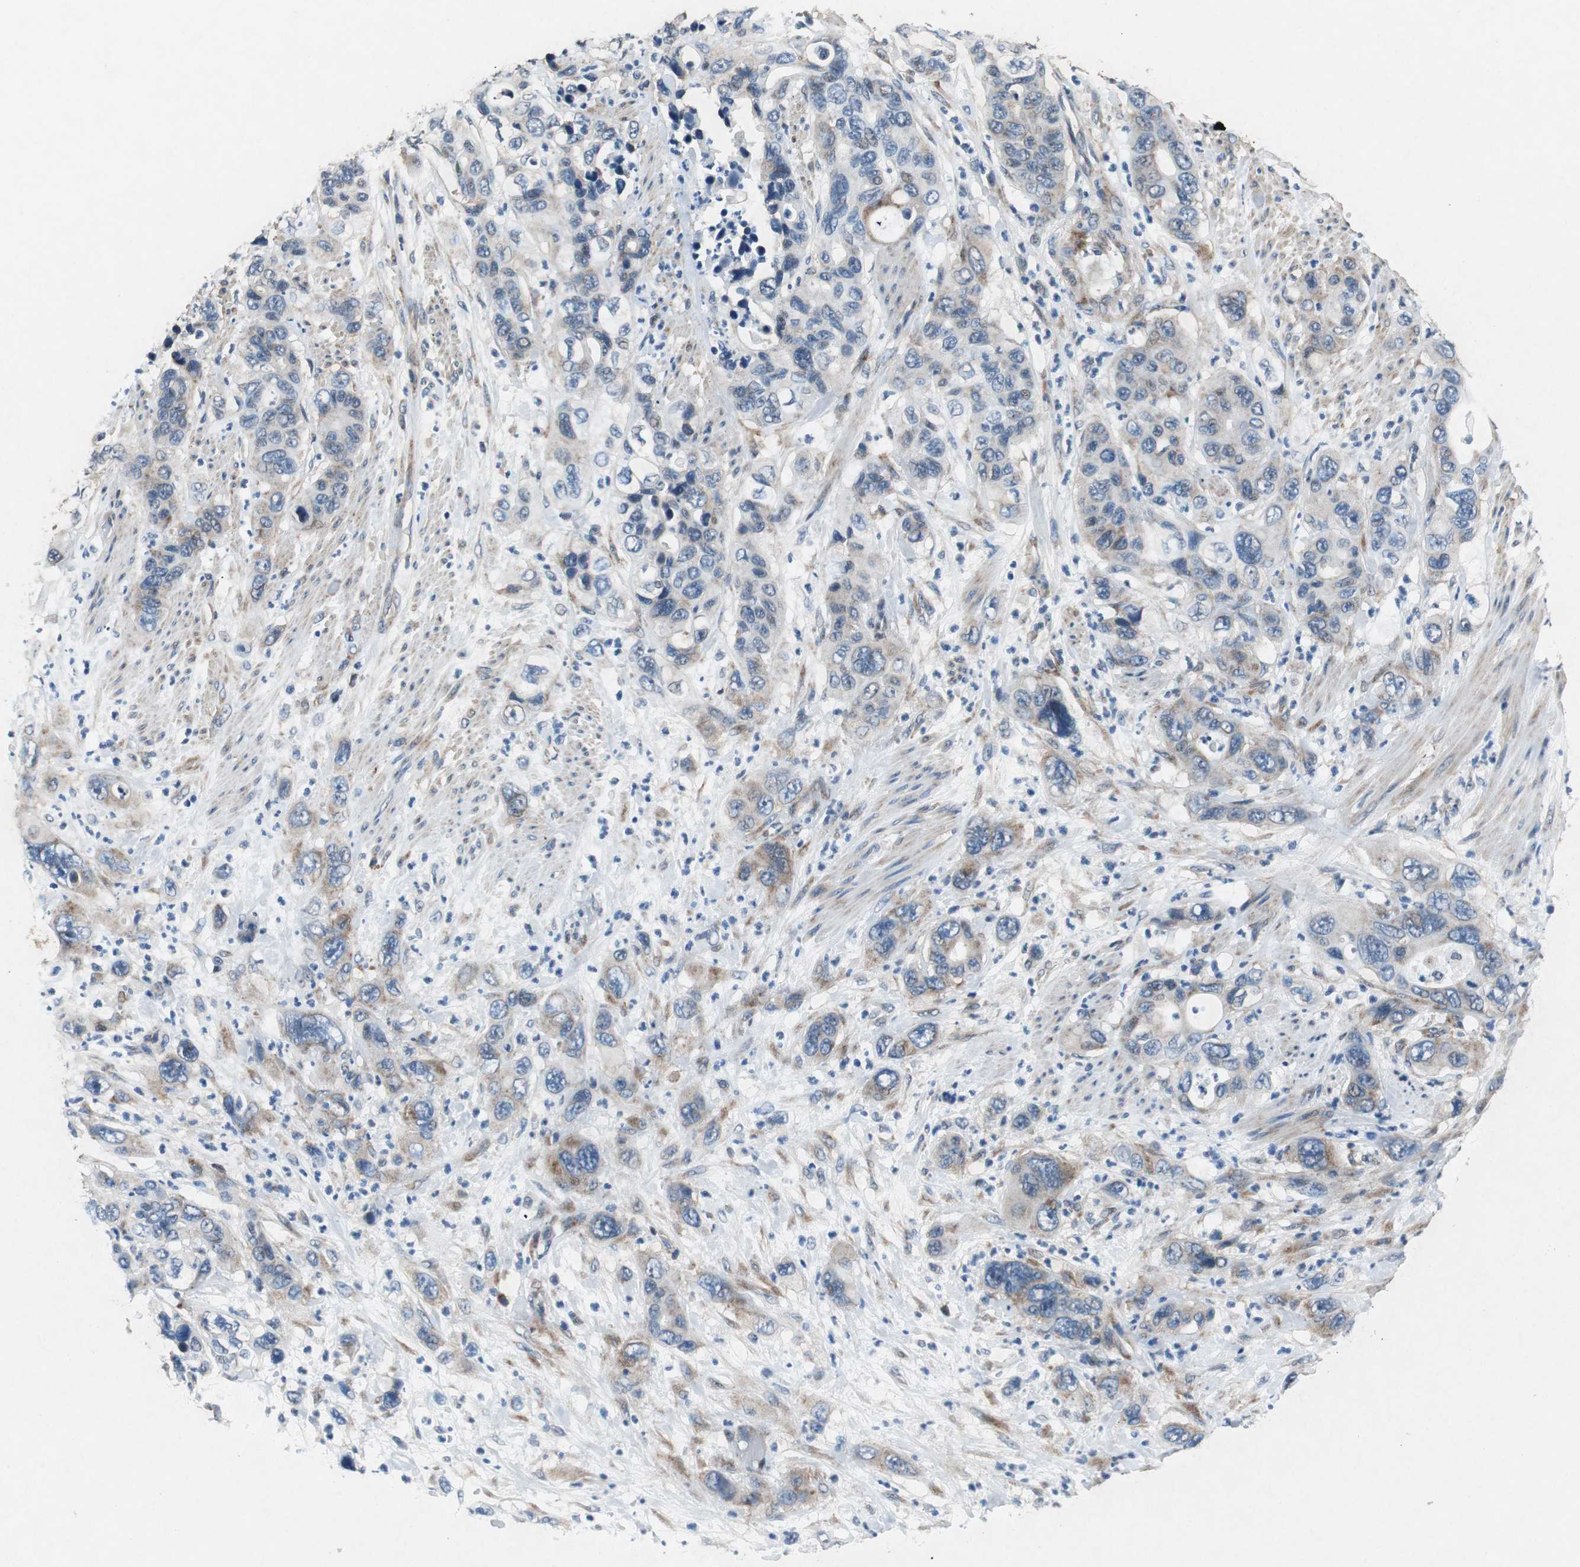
{"staining": {"intensity": "moderate", "quantity": "25%-75%", "location": "cytoplasmic/membranous"}, "tissue": "pancreatic cancer", "cell_type": "Tumor cells", "image_type": "cancer", "snomed": [{"axis": "morphology", "description": "Adenocarcinoma, NOS"}, {"axis": "topography", "description": "Pancreas"}], "caption": "Immunohistochemistry (IHC) of human pancreatic cancer reveals medium levels of moderate cytoplasmic/membranous expression in approximately 25%-75% of tumor cells.", "gene": "RPL35", "patient": {"sex": "female", "age": 71}}